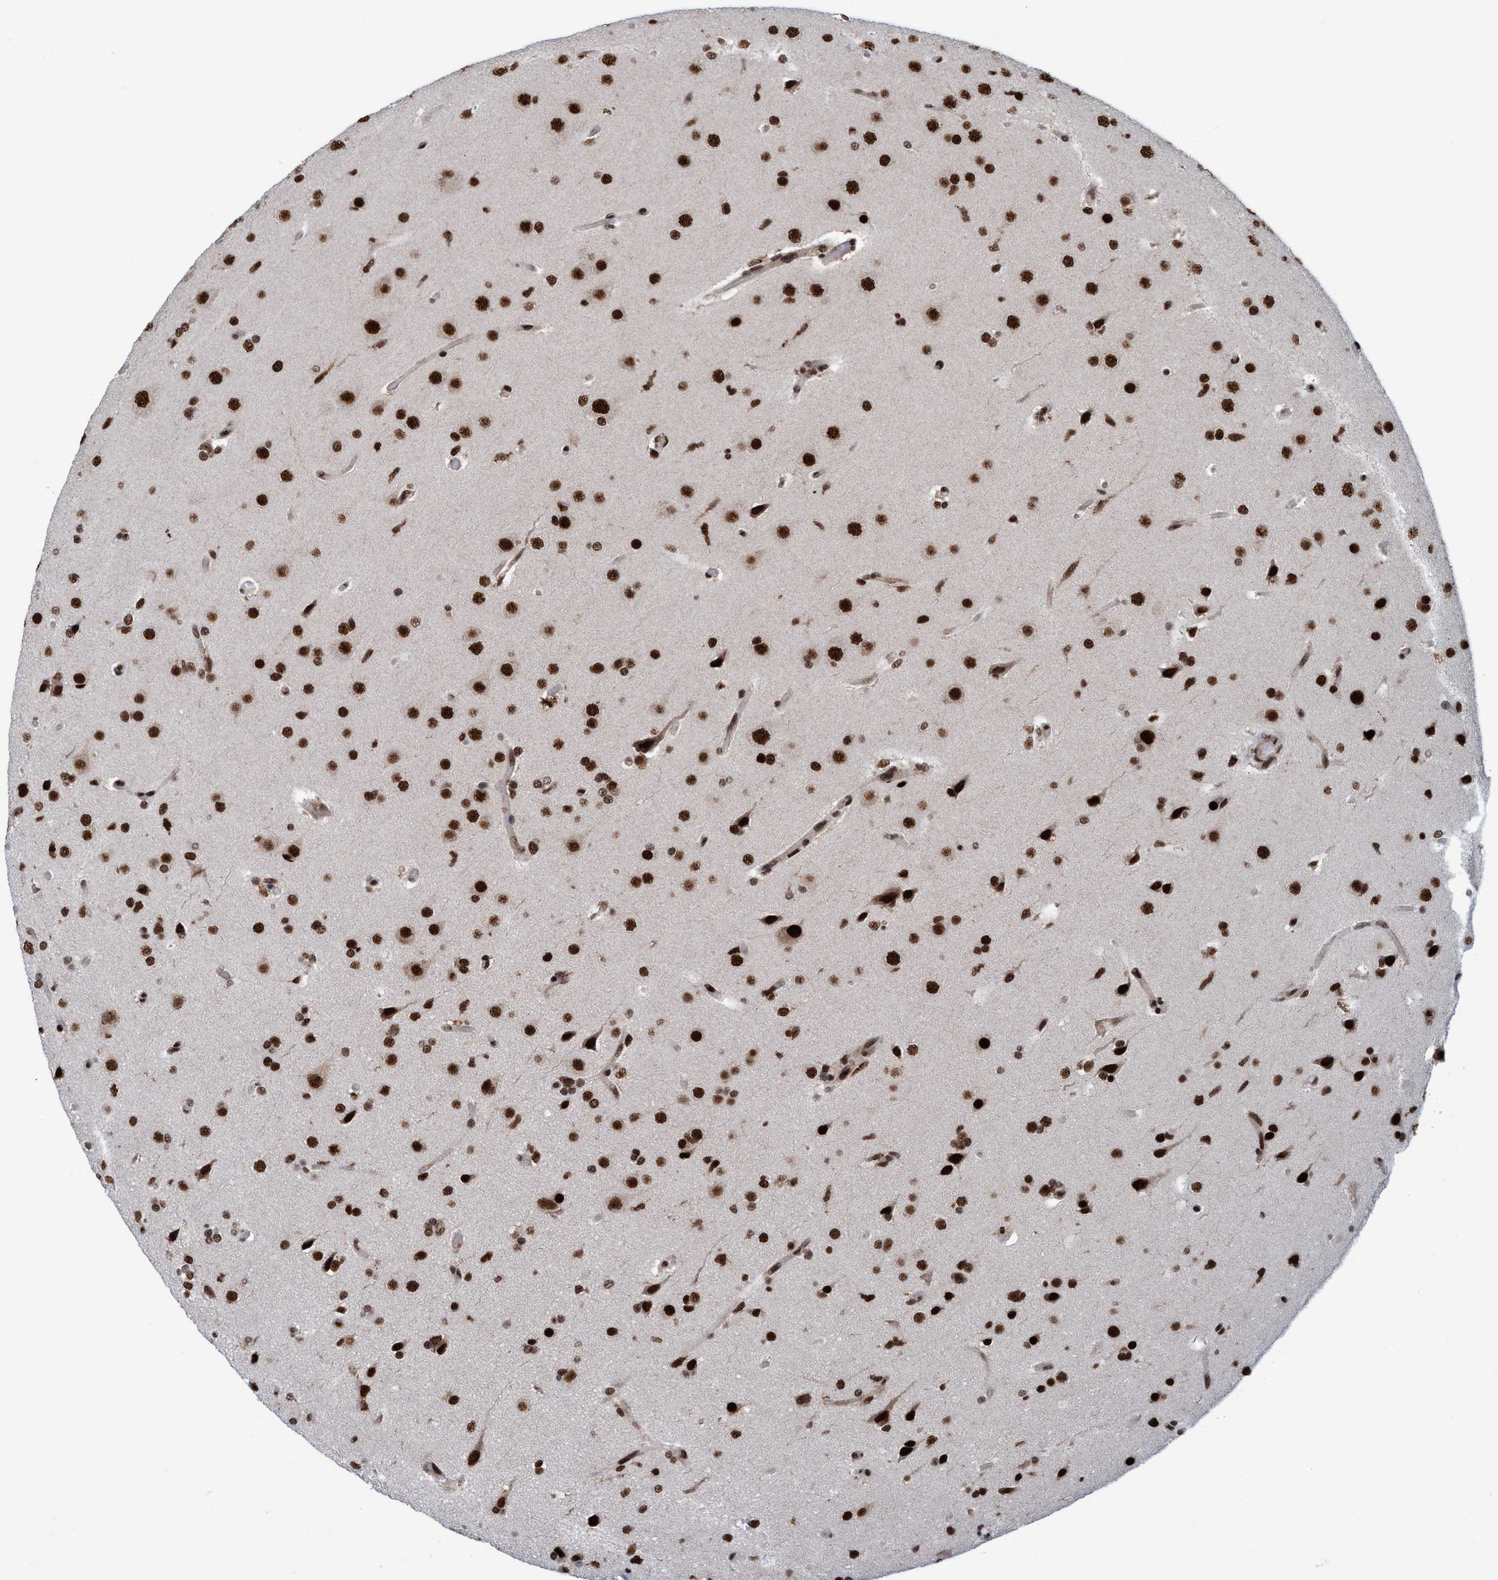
{"staining": {"intensity": "strong", "quantity": ">75%", "location": "nuclear"}, "tissue": "glioma", "cell_type": "Tumor cells", "image_type": "cancer", "snomed": [{"axis": "morphology", "description": "Glioma, malignant, High grade"}, {"axis": "topography", "description": "Brain"}], "caption": "Glioma was stained to show a protein in brown. There is high levels of strong nuclear staining in about >75% of tumor cells. Using DAB (3,3'-diaminobenzidine) (brown) and hematoxylin (blue) stains, captured at high magnification using brightfield microscopy.", "gene": "TOPBP1", "patient": {"sex": "male", "age": 33}}